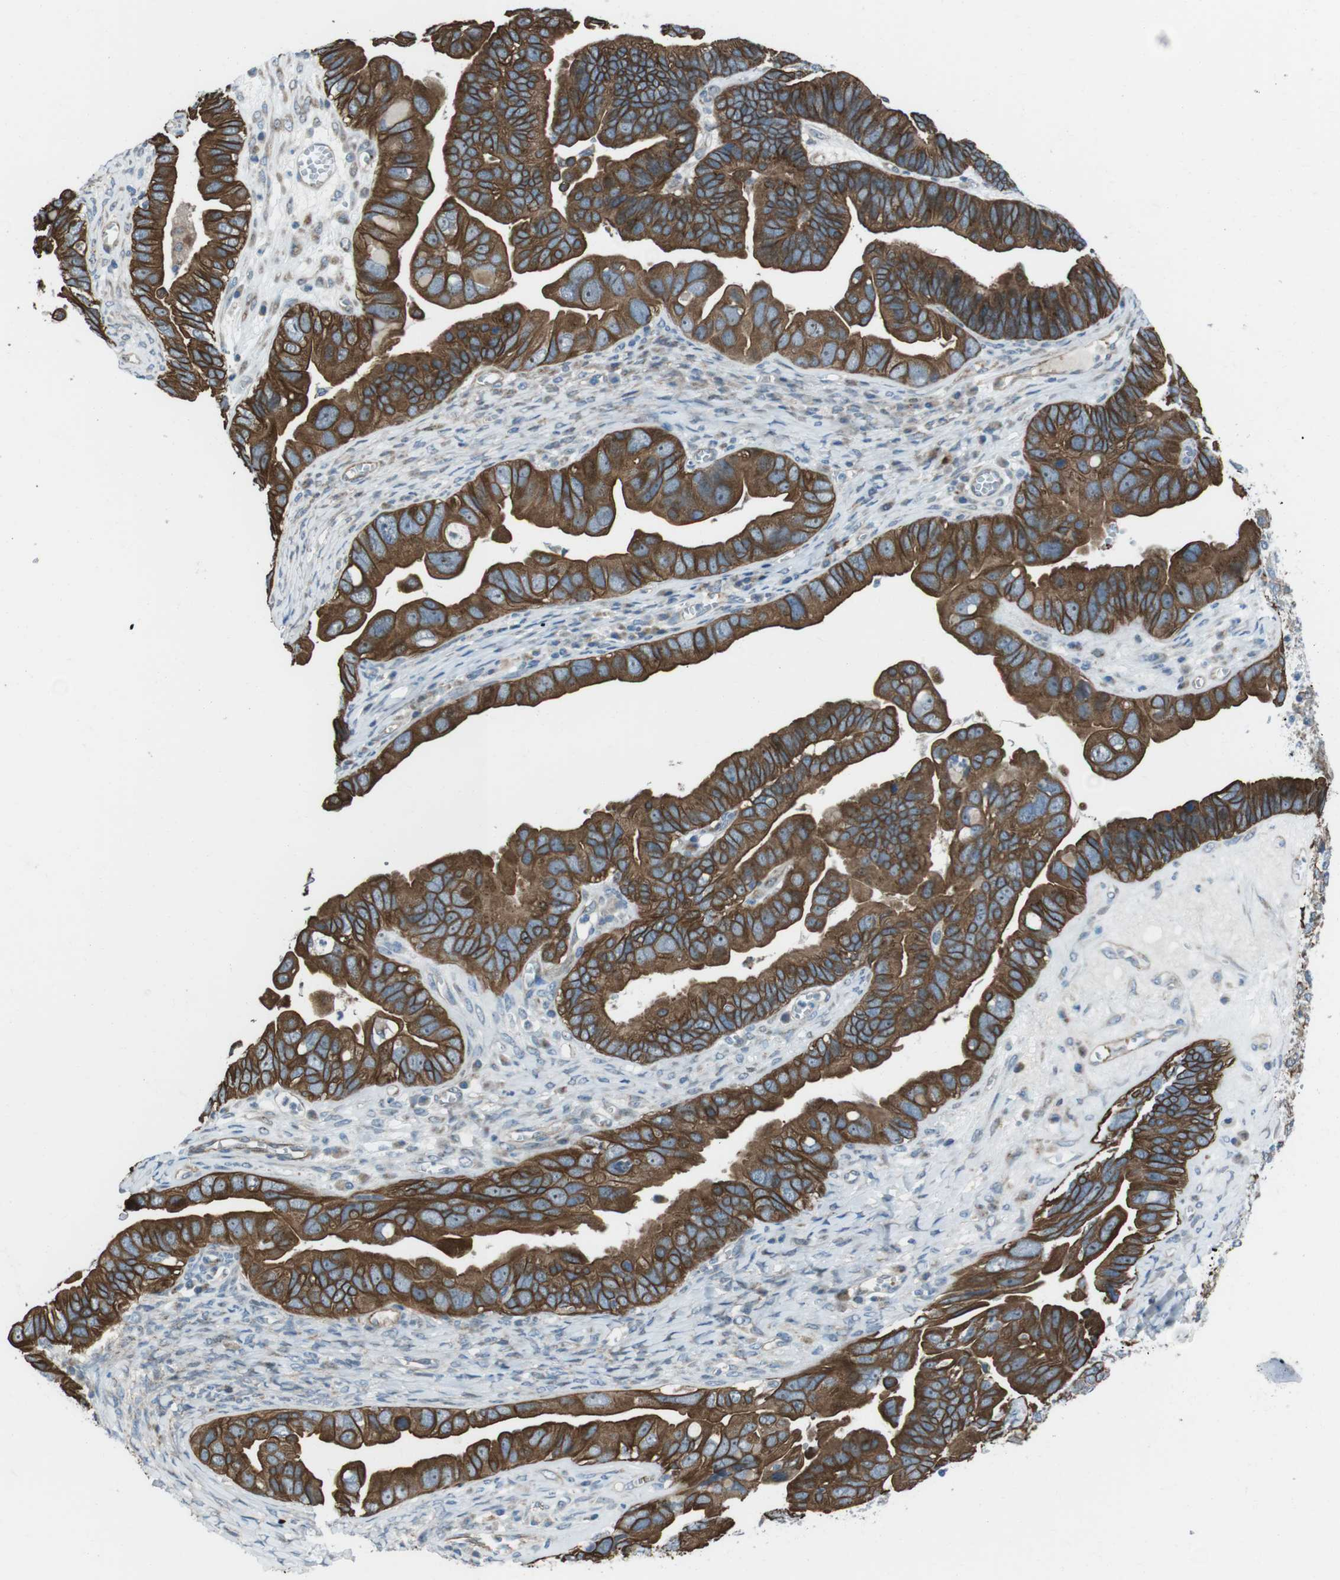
{"staining": {"intensity": "strong", "quantity": ">75%", "location": "cytoplasmic/membranous"}, "tissue": "ovarian cancer", "cell_type": "Tumor cells", "image_type": "cancer", "snomed": [{"axis": "morphology", "description": "Cystadenocarcinoma, serous, NOS"}, {"axis": "topography", "description": "Ovary"}], "caption": "Immunohistochemistry (IHC) (DAB) staining of ovarian serous cystadenocarcinoma shows strong cytoplasmic/membranous protein expression in approximately >75% of tumor cells.", "gene": "FAM174B", "patient": {"sex": "female", "age": 56}}